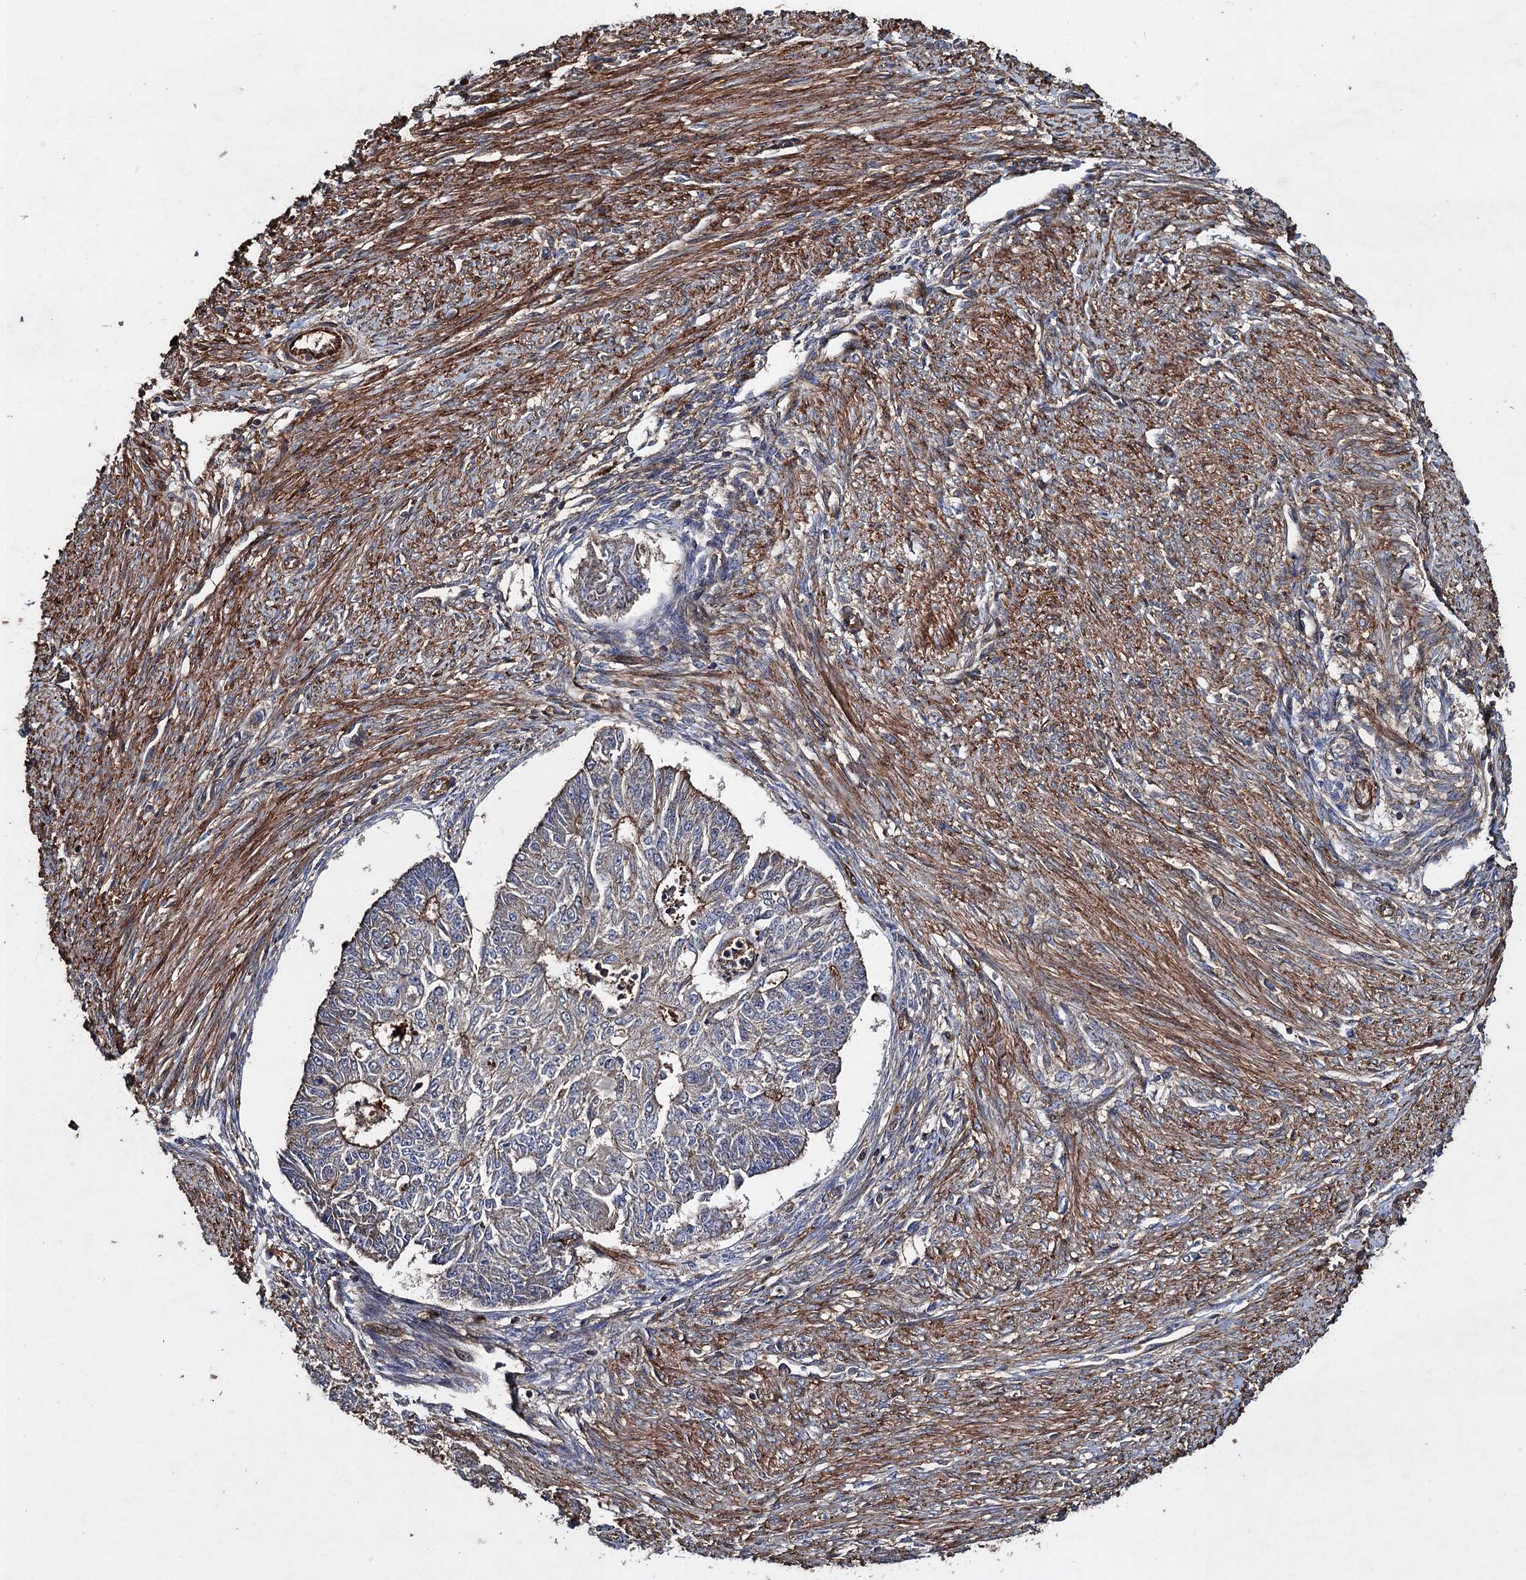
{"staining": {"intensity": "moderate", "quantity": "<25%", "location": "cytoplasmic/membranous"}, "tissue": "endometrial cancer", "cell_type": "Tumor cells", "image_type": "cancer", "snomed": [{"axis": "morphology", "description": "Adenocarcinoma, NOS"}, {"axis": "topography", "description": "Endometrium"}], "caption": "Approximately <25% of tumor cells in human endometrial cancer display moderate cytoplasmic/membranous protein staining as visualized by brown immunohistochemical staining.", "gene": "TXNDC11", "patient": {"sex": "female", "age": 32}}